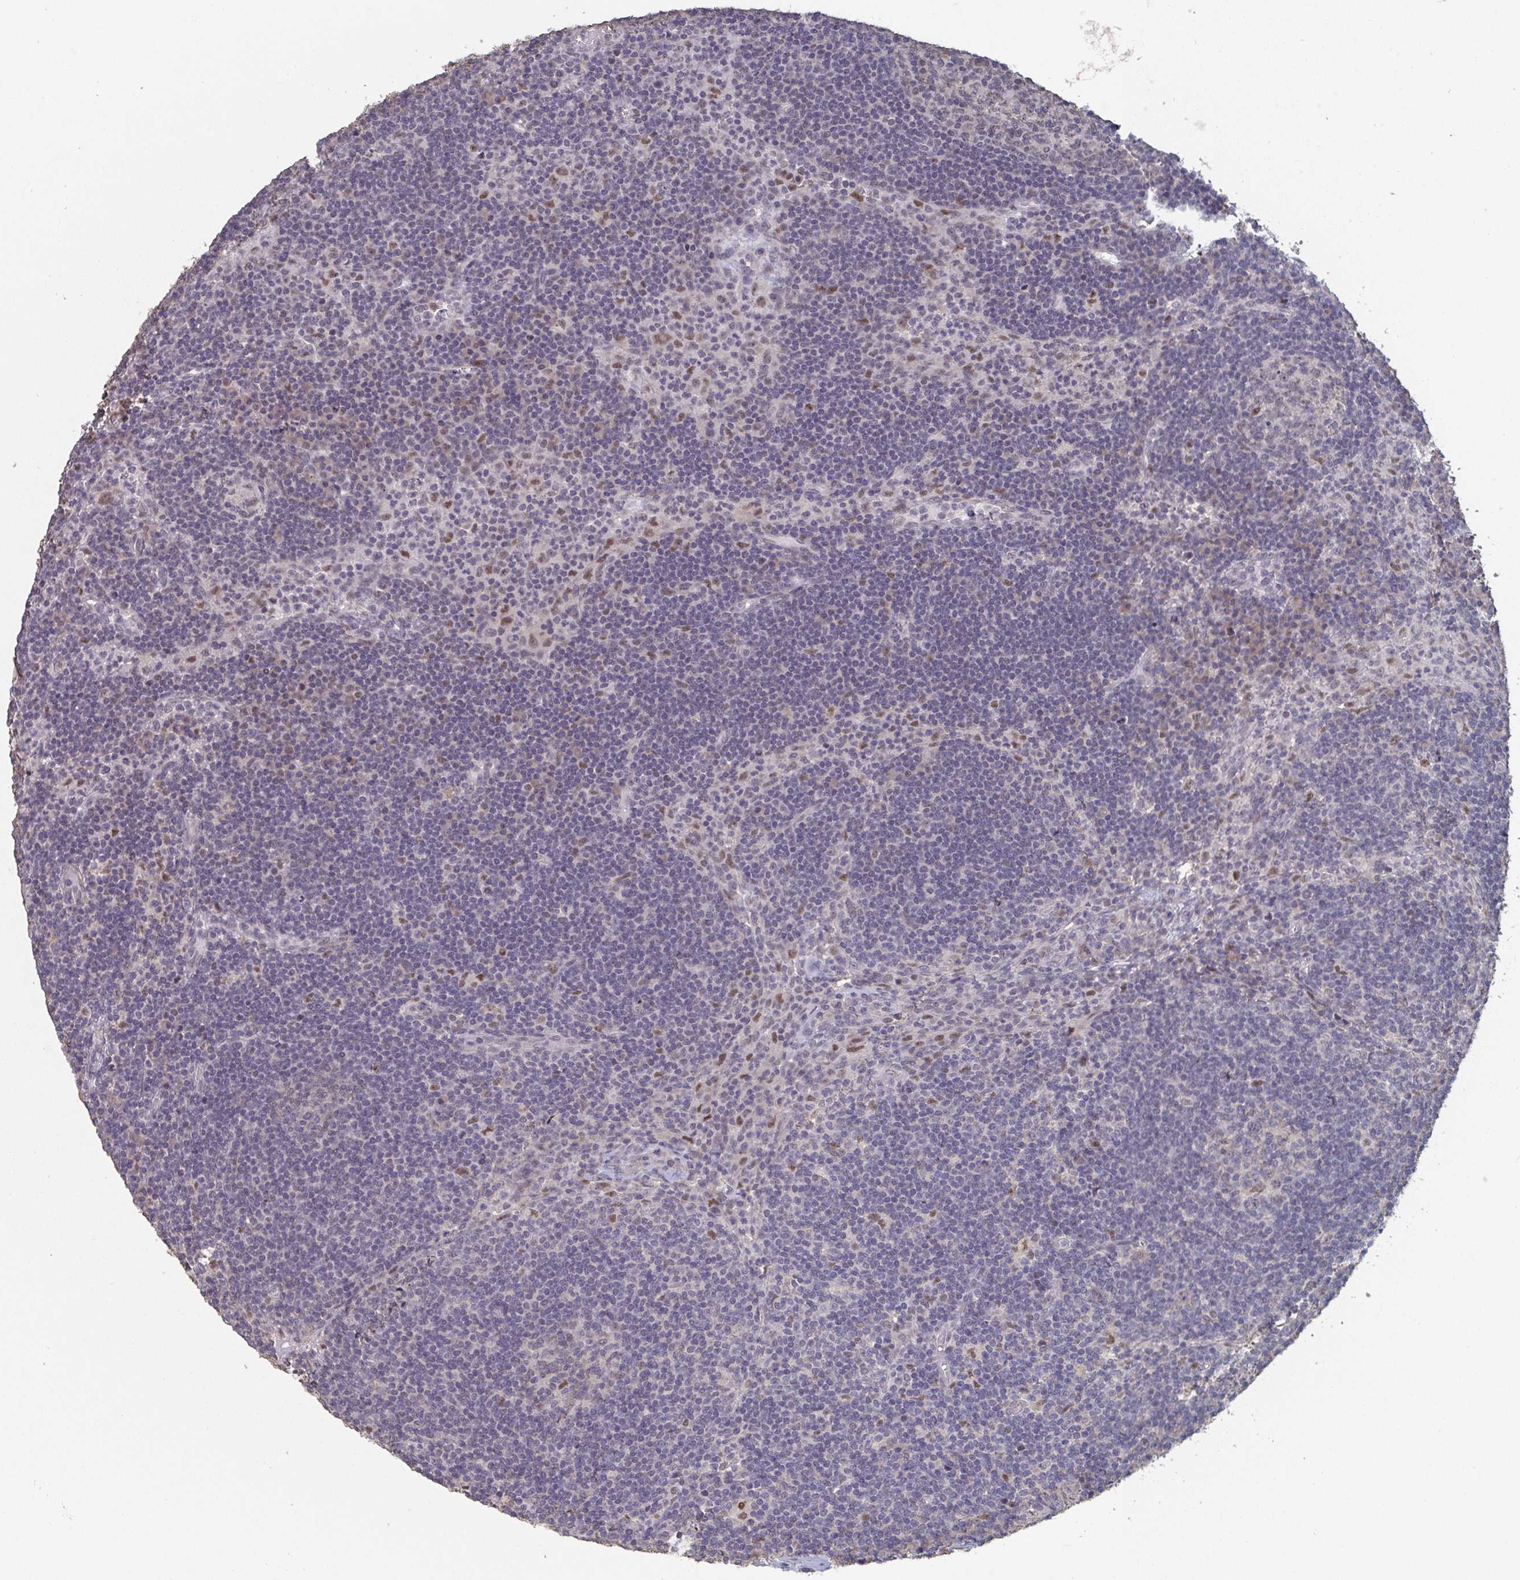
{"staining": {"intensity": "negative", "quantity": "none", "location": "none"}, "tissue": "lymph node", "cell_type": "Germinal center cells", "image_type": "normal", "snomed": [{"axis": "morphology", "description": "Normal tissue, NOS"}, {"axis": "topography", "description": "Lymph node"}], "caption": "Unremarkable lymph node was stained to show a protein in brown. There is no significant expression in germinal center cells. (Stains: DAB immunohistochemistry (IHC) with hematoxylin counter stain, Microscopy: brightfield microscopy at high magnification).", "gene": "LIX1", "patient": {"sex": "male", "age": 67}}